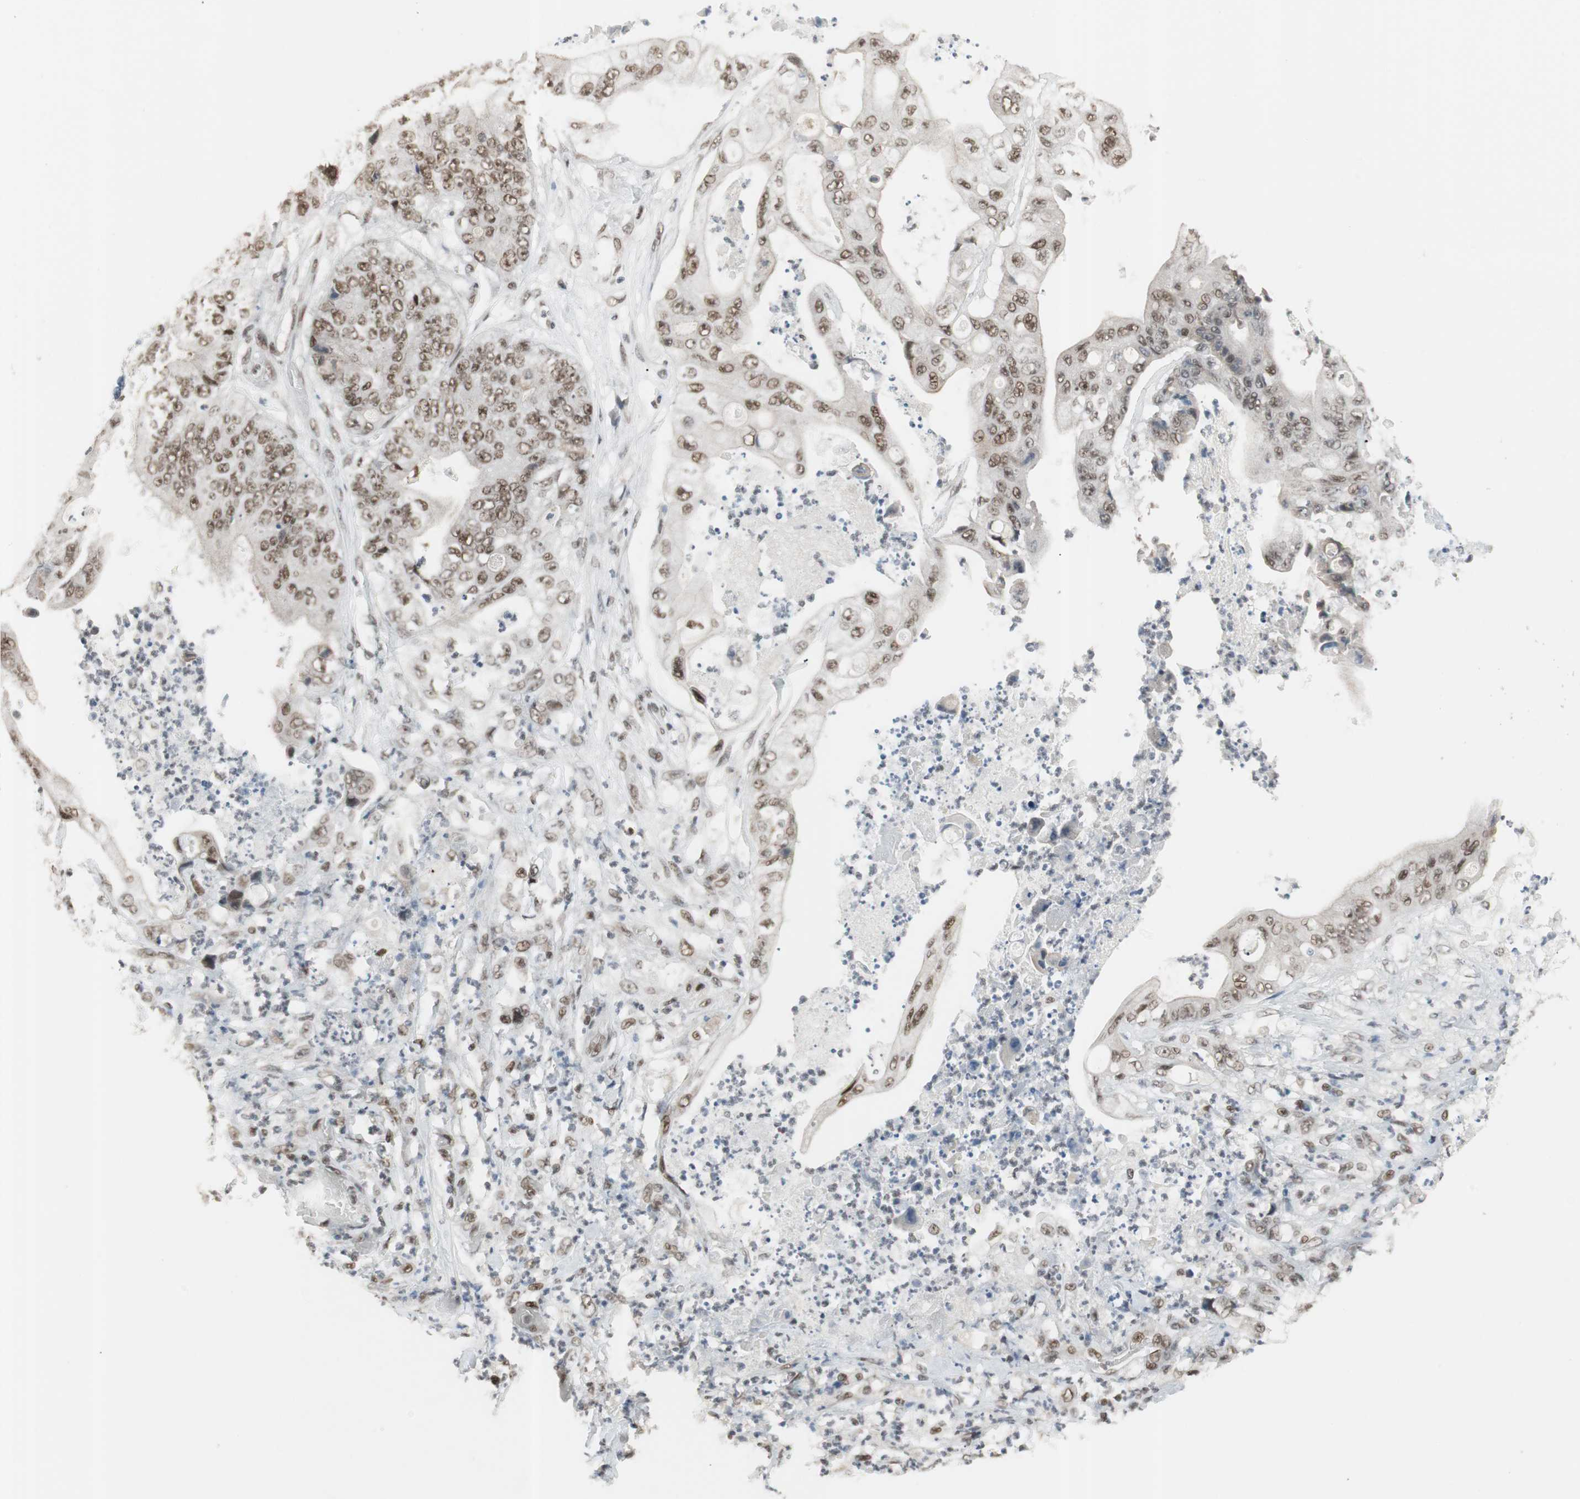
{"staining": {"intensity": "strong", "quantity": ">75%", "location": "nuclear"}, "tissue": "stomach cancer", "cell_type": "Tumor cells", "image_type": "cancer", "snomed": [{"axis": "morphology", "description": "Adenocarcinoma, NOS"}, {"axis": "topography", "description": "Stomach"}], "caption": "Protein staining reveals strong nuclear staining in about >75% of tumor cells in stomach cancer.", "gene": "RTF1", "patient": {"sex": "female", "age": 73}}